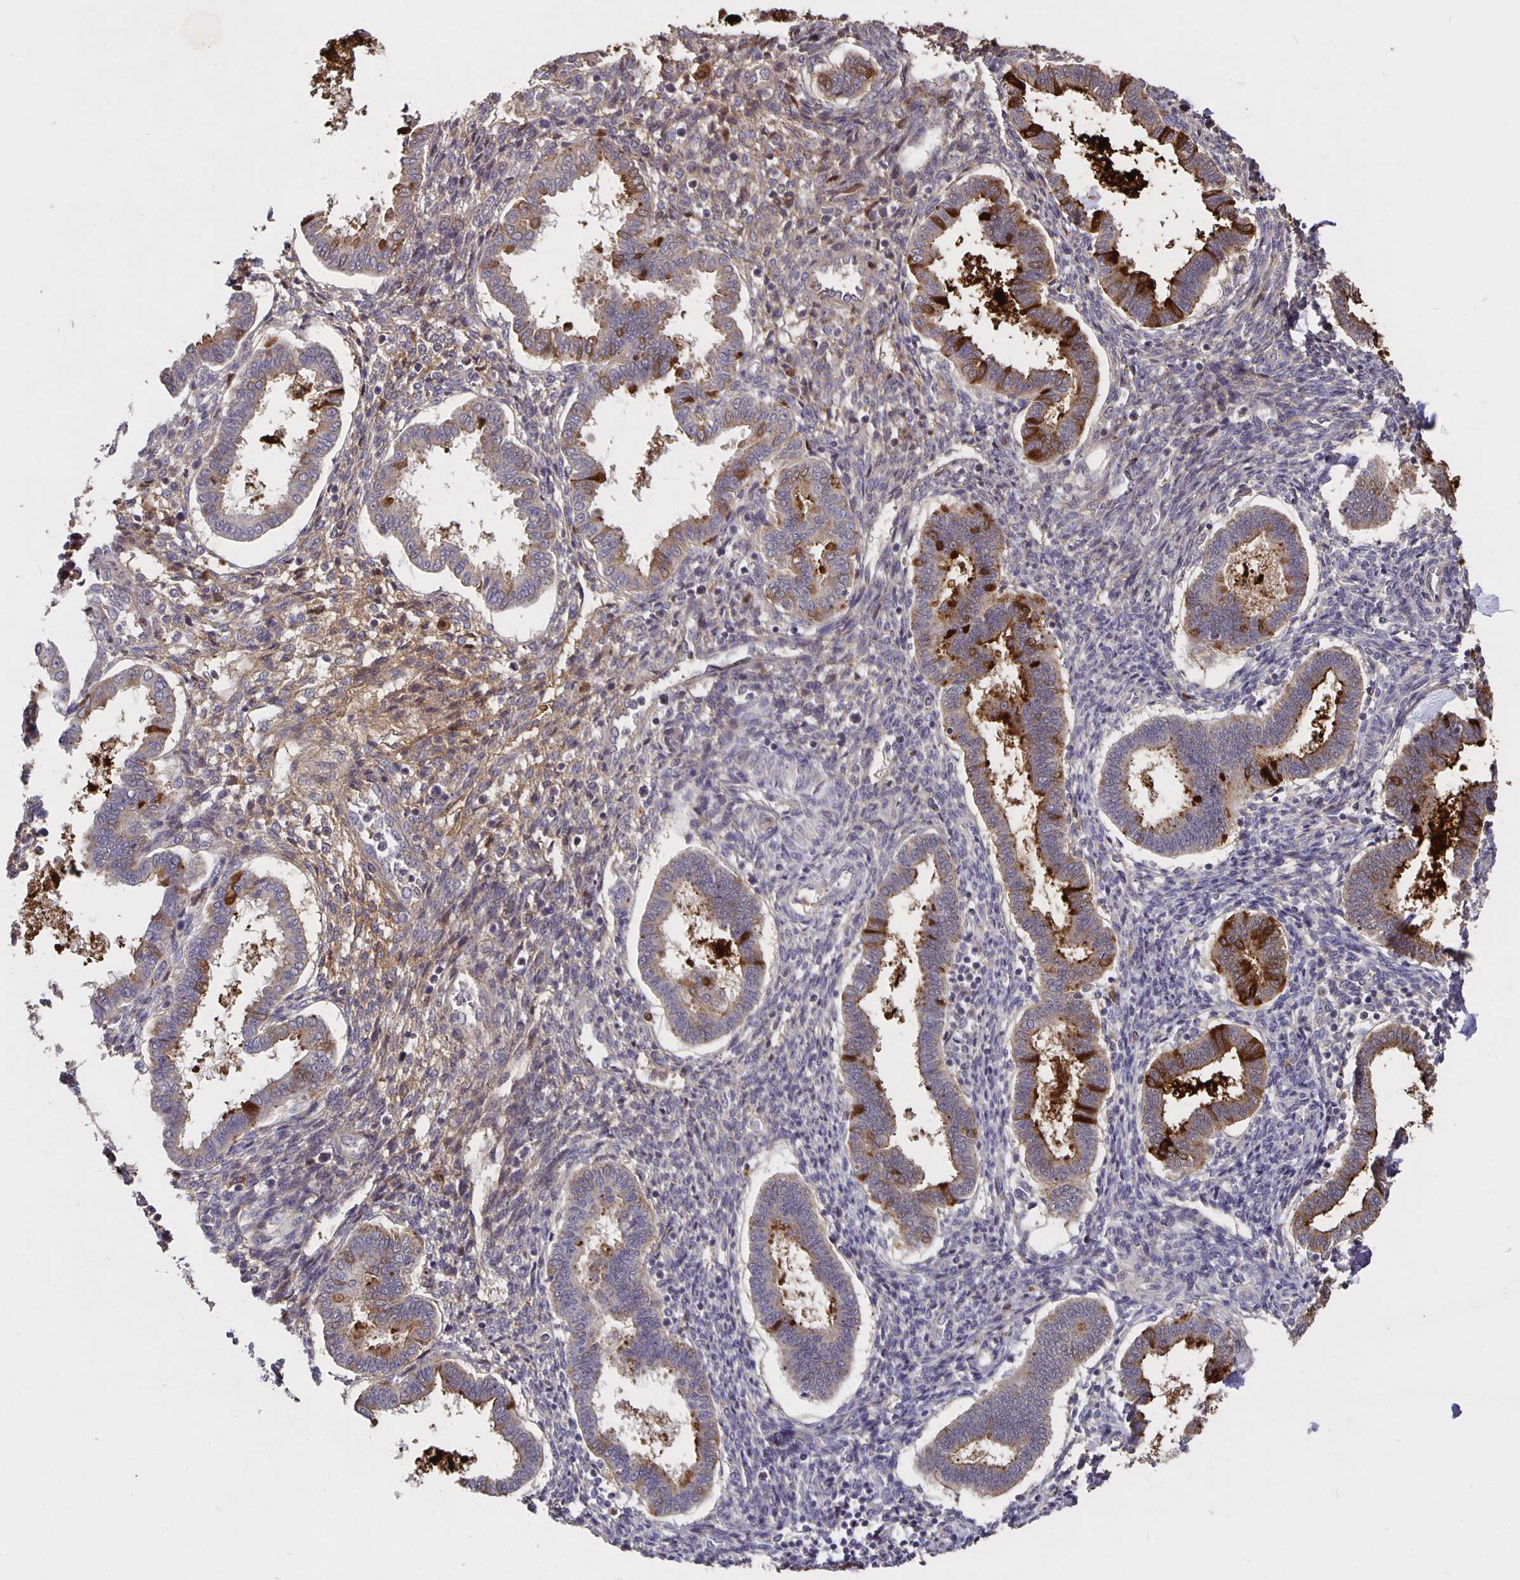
{"staining": {"intensity": "negative", "quantity": "none", "location": "none"}, "tissue": "endometrium", "cell_type": "Cells in endometrial stroma", "image_type": "normal", "snomed": [{"axis": "morphology", "description": "Normal tissue, NOS"}, {"axis": "topography", "description": "Endometrium"}], "caption": "Image shows no protein staining in cells in endometrial stroma of unremarkable endometrium. (DAB (3,3'-diaminobenzidine) IHC visualized using brightfield microscopy, high magnification).", "gene": "NOG", "patient": {"sex": "female", "age": 24}}